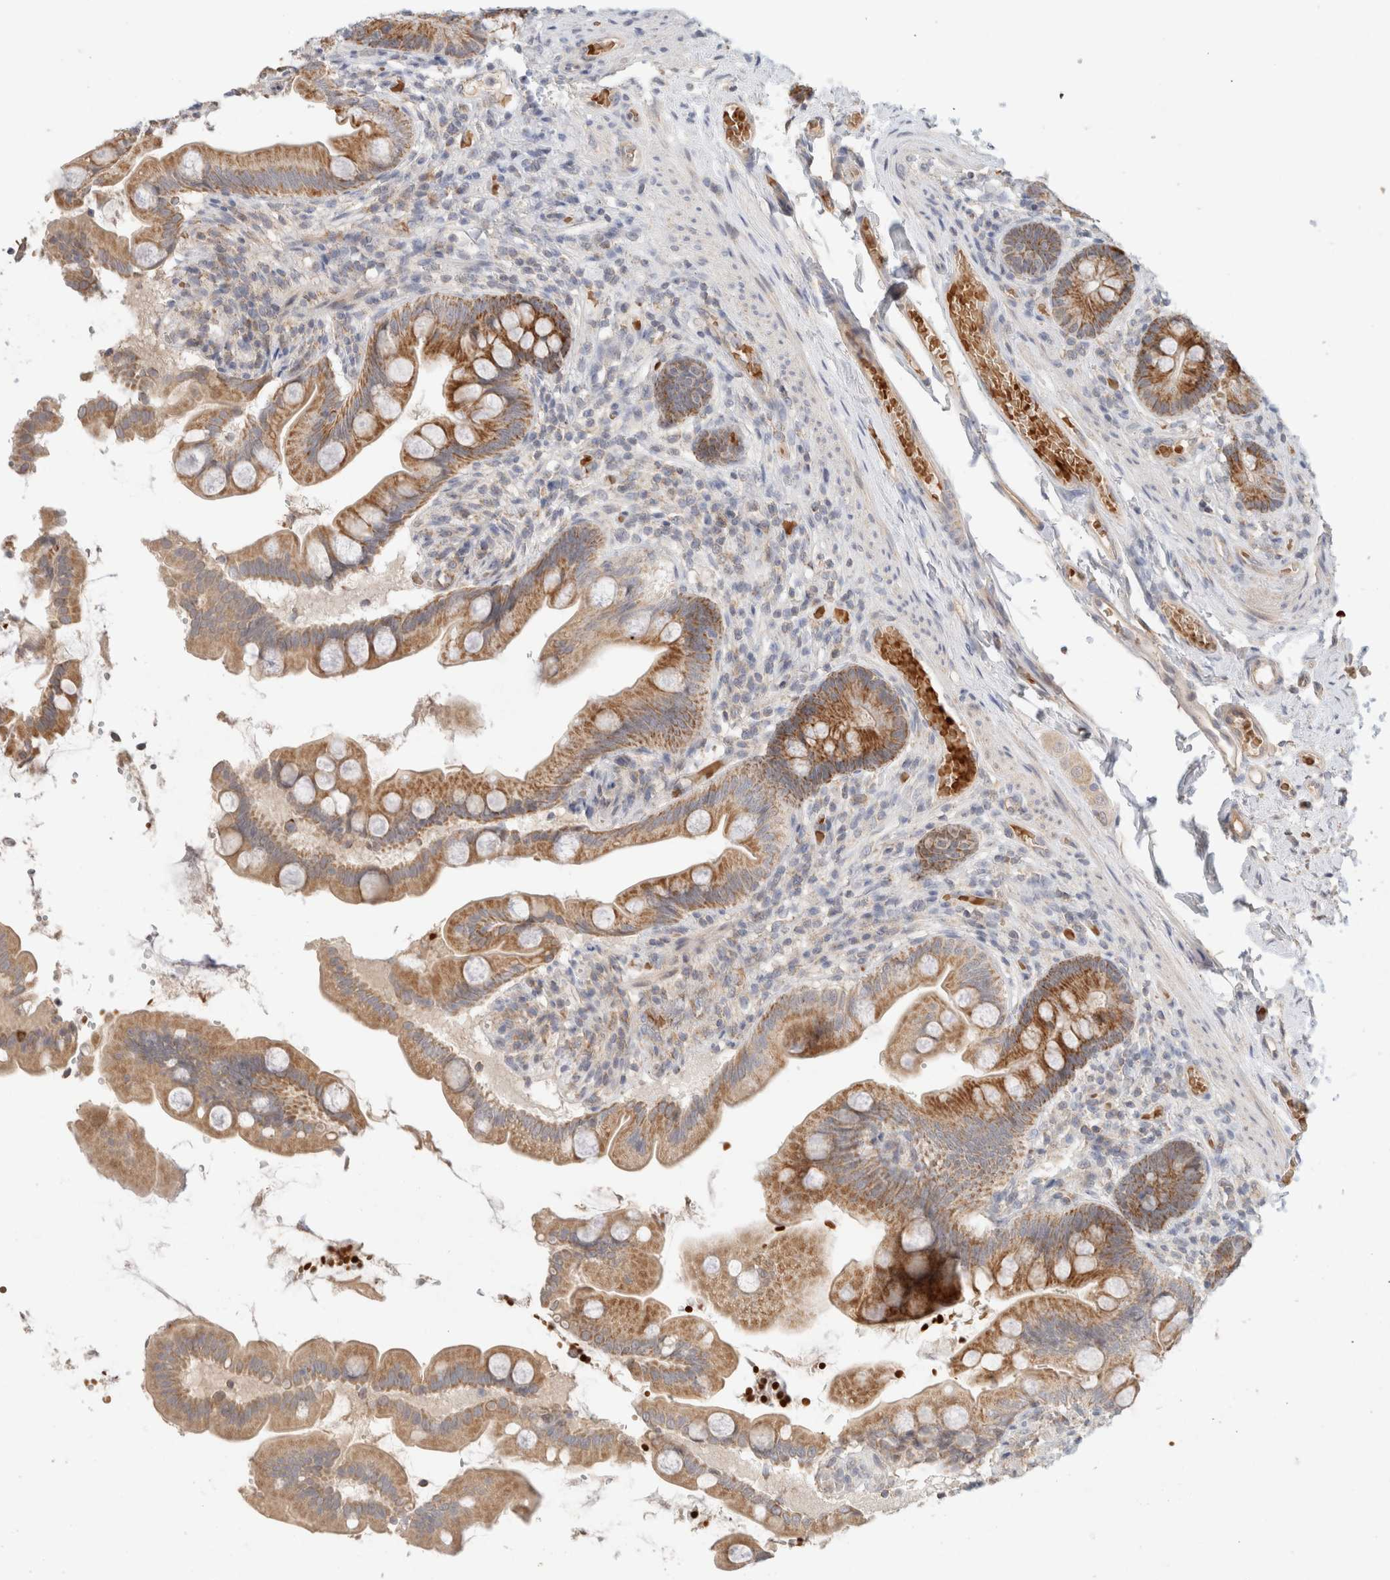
{"staining": {"intensity": "moderate", "quantity": ">75%", "location": "cytoplasmic/membranous"}, "tissue": "small intestine", "cell_type": "Glandular cells", "image_type": "normal", "snomed": [{"axis": "morphology", "description": "Normal tissue, NOS"}, {"axis": "topography", "description": "Small intestine"}], "caption": "Immunohistochemical staining of normal human small intestine reveals medium levels of moderate cytoplasmic/membranous positivity in approximately >75% of glandular cells.", "gene": "MRM3", "patient": {"sex": "female", "age": 56}}